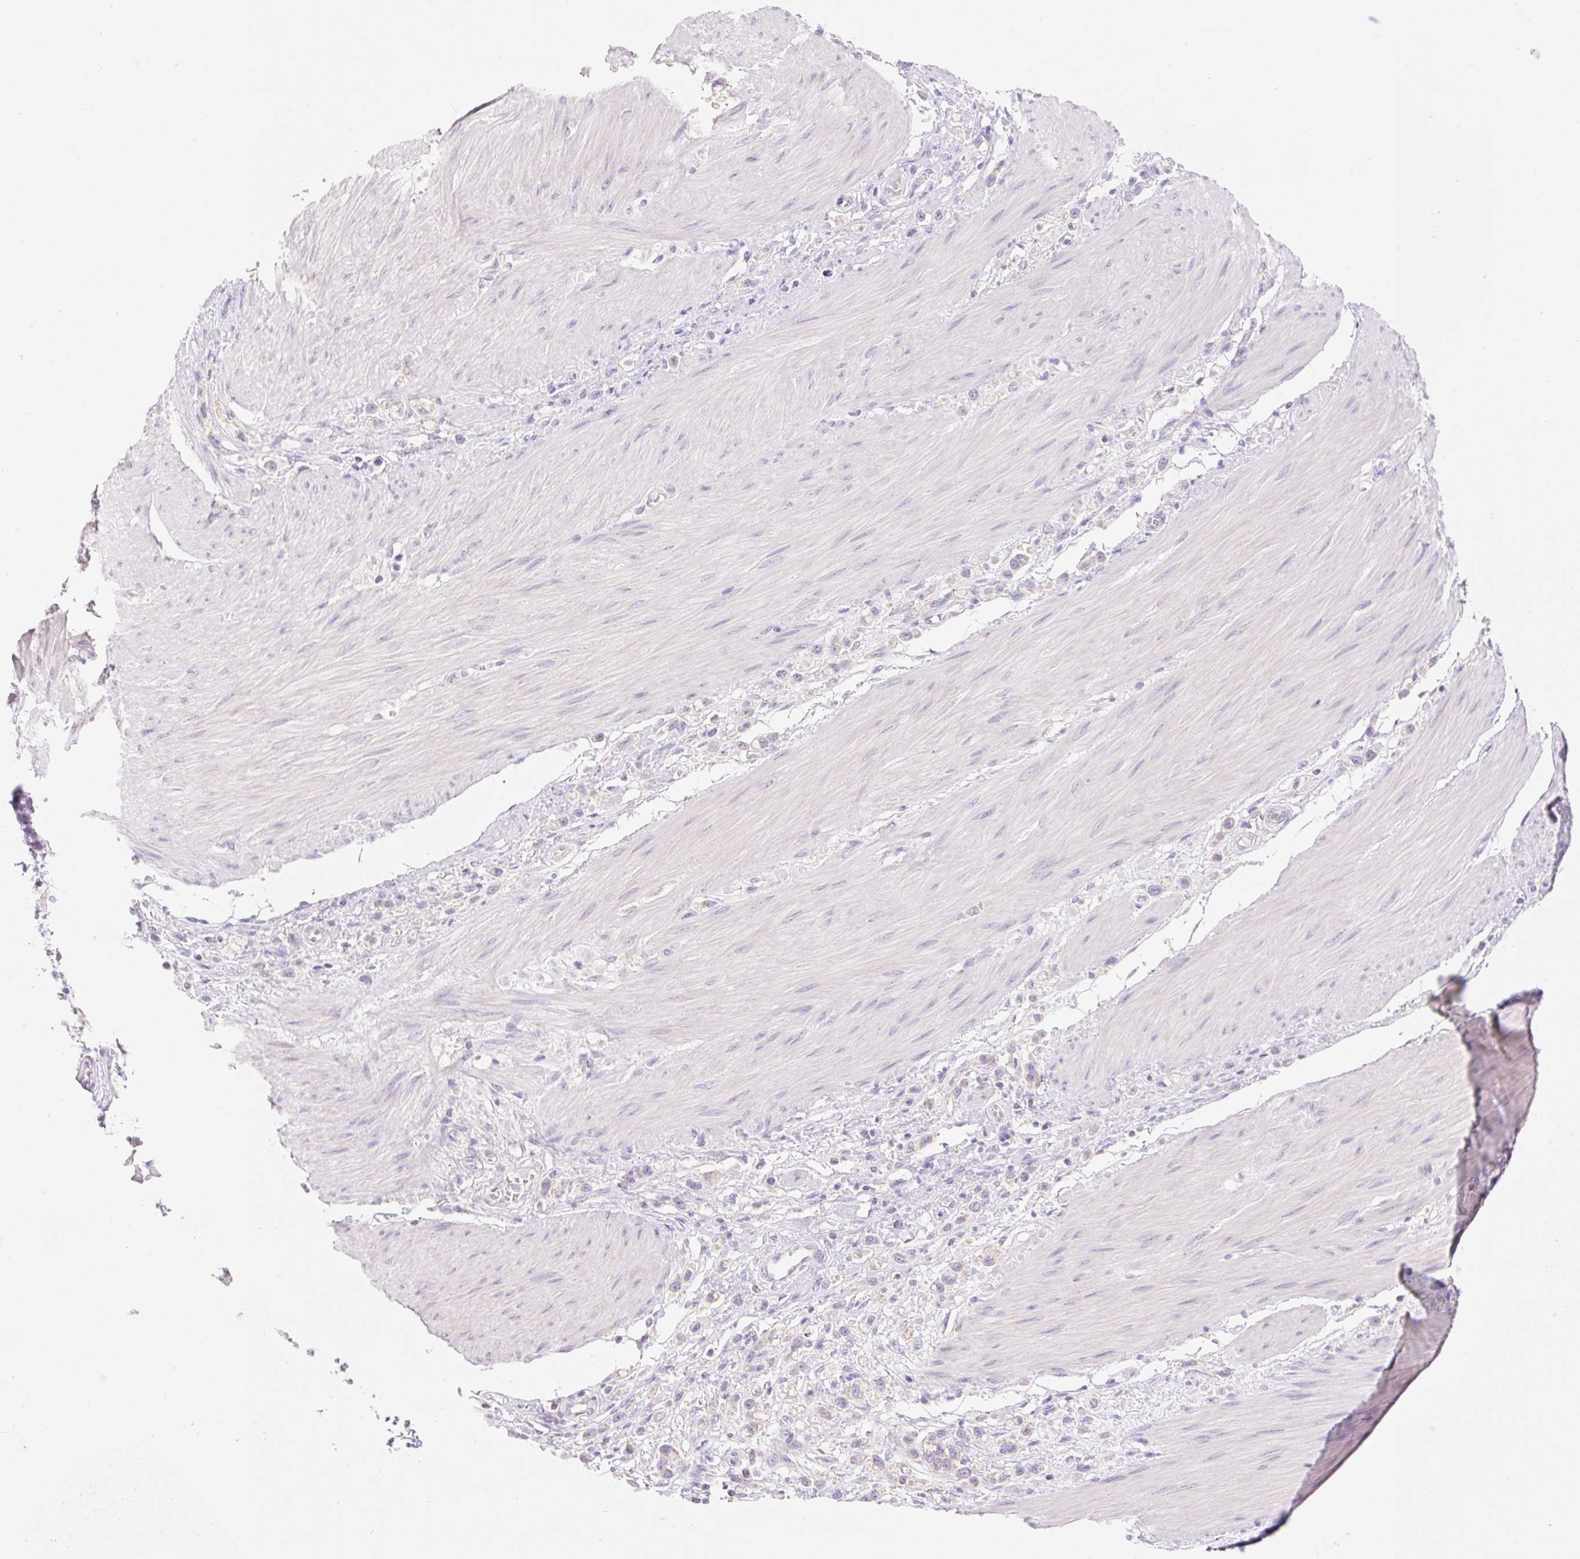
{"staining": {"intensity": "negative", "quantity": "none", "location": "none"}, "tissue": "stomach cancer", "cell_type": "Tumor cells", "image_type": "cancer", "snomed": [{"axis": "morphology", "description": "Adenocarcinoma, NOS"}, {"axis": "topography", "description": "Stomach"}], "caption": "Tumor cells are negative for protein expression in human stomach adenocarcinoma.", "gene": "DHX35", "patient": {"sex": "female", "age": 65}}